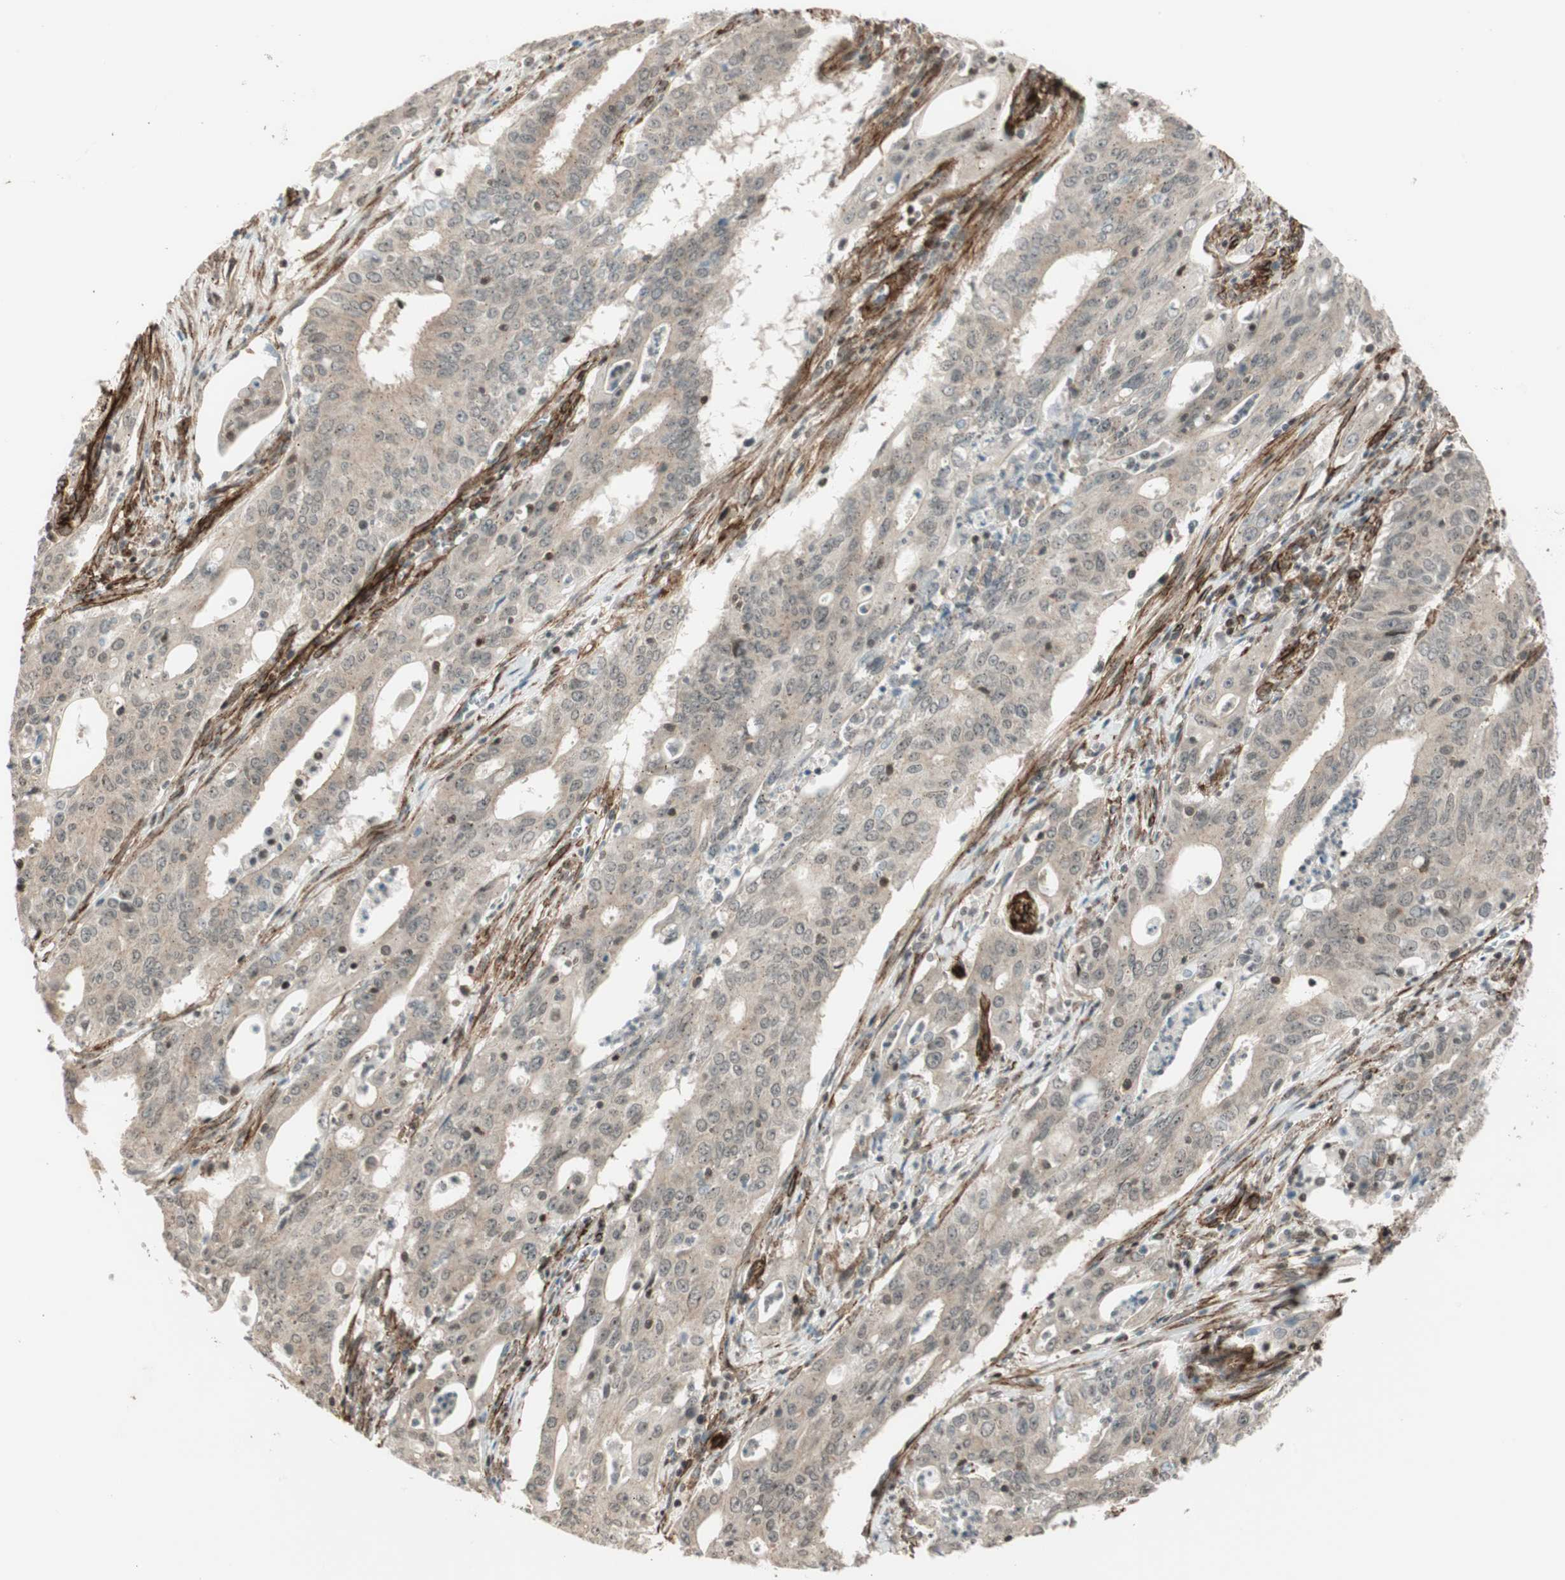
{"staining": {"intensity": "moderate", "quantity": ">75%", "location": "cytoplasmic/membranous,nuclear"}, "tissue": "cervical cancer", "cell_type": "Tumor cells", "image_type": "cancer", "snomed": [{"axis": "morphology", "description": "Adenocarcinoma, NOS"}, {"axis": "topography", "description": "Cervix"}], "caption": "Cervical cancer stained with immunohistochemistry exhibits moderate cytoplasmic/membranous and nuclear expression in about >75% of tumor cells.", "gene": "CDK19", "patient": {"sex": "female", "age": 44}}